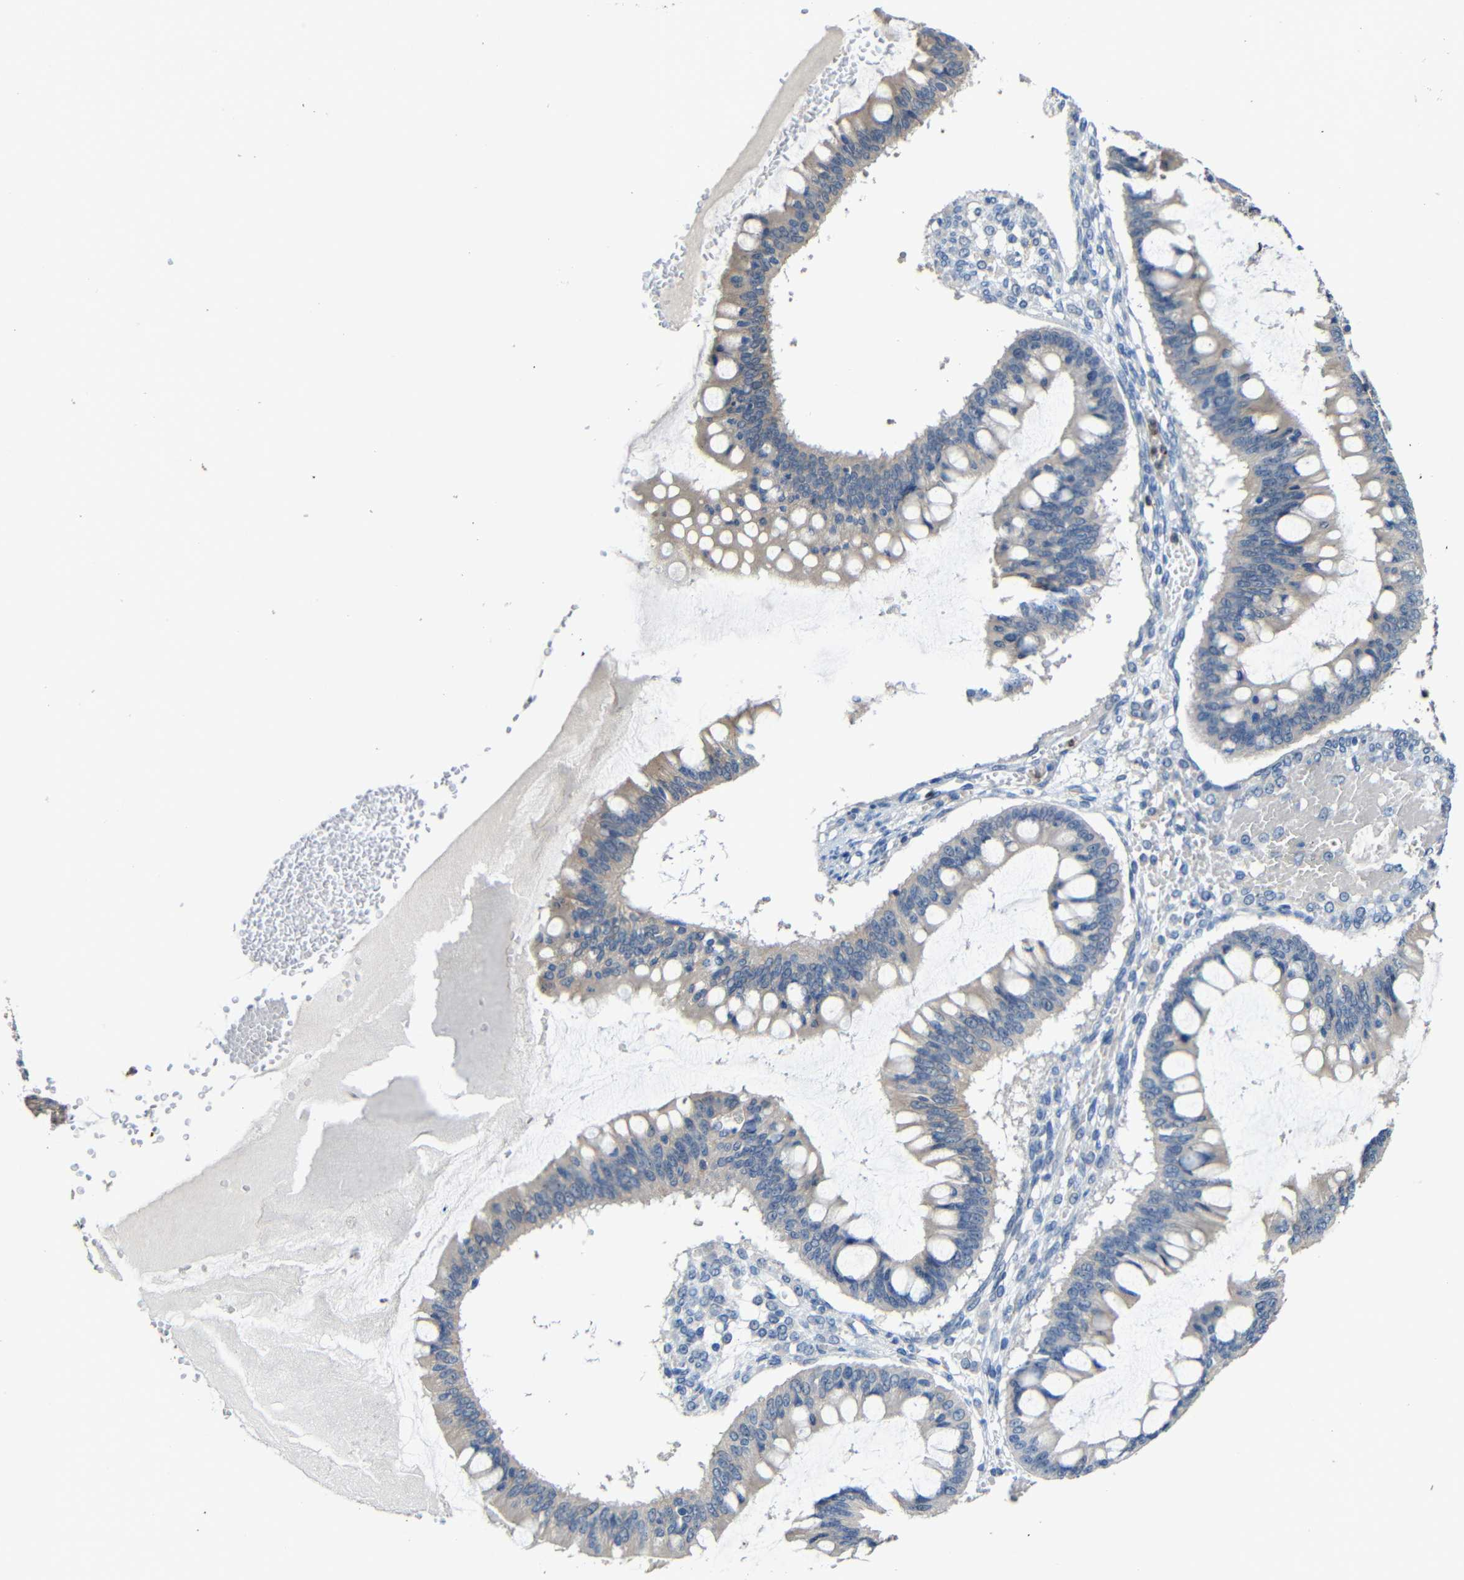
{"staining": {"intensity": "moderate", "quantity": "<25%", "location": "cytoplasmic/membranous"}, "tissue": "ovarian cancer", "cell_type": "Tumor cells", "image_type": "cancer", "snomed": [{"axis": "morphology", "description": "Cystadenocarcinoma, mucinous, NOS"}, {"axis": "topography", "description": "Ovary"}], "caption": "The immunohistochemical stain shows moderate cytoplasmic/membranous staining in tumor cells of mucinous cystadenocarcinoma (ovarian) tissue. (Brightfield microscopy of DAB IHC at high magnification).", "gene": "STBD1", "patient": {"sex": "female", "age": 73}}